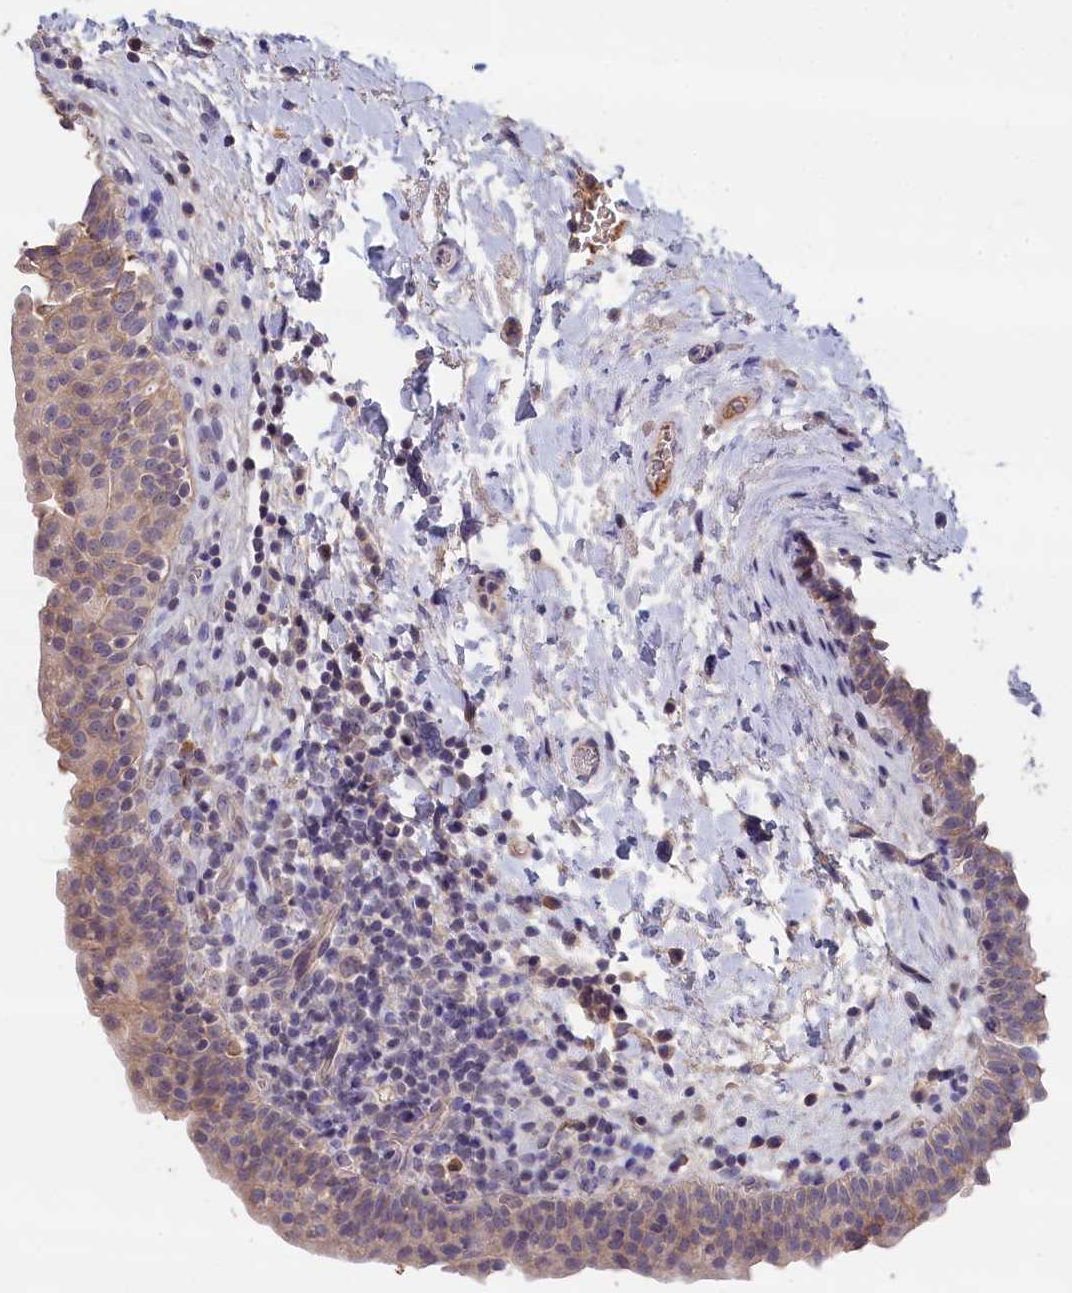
{"staining": {"intensity": "weak", "quantity": ">75%", "location": "cytoplasmic/membranous"}, "tissue": "urinary bladder", "cell_type": "Urothelial cells", "image_type": "normal", "snomed": [{"axis": "morphology", "description": "Normal tissue, NOS"}, {"axis": "topography", "description": "Urinary bladder"}], "caption": "Weak cytoplasmic/membranous protein expression is appreciated in about >75% of urothelial cells in urinary bladder. Immunohistochemistry (ihc) stains the protein in brown and the nuclei are stained blue.", "gene": "CELF5", "patient": {"sex": "male", "age": 83}}